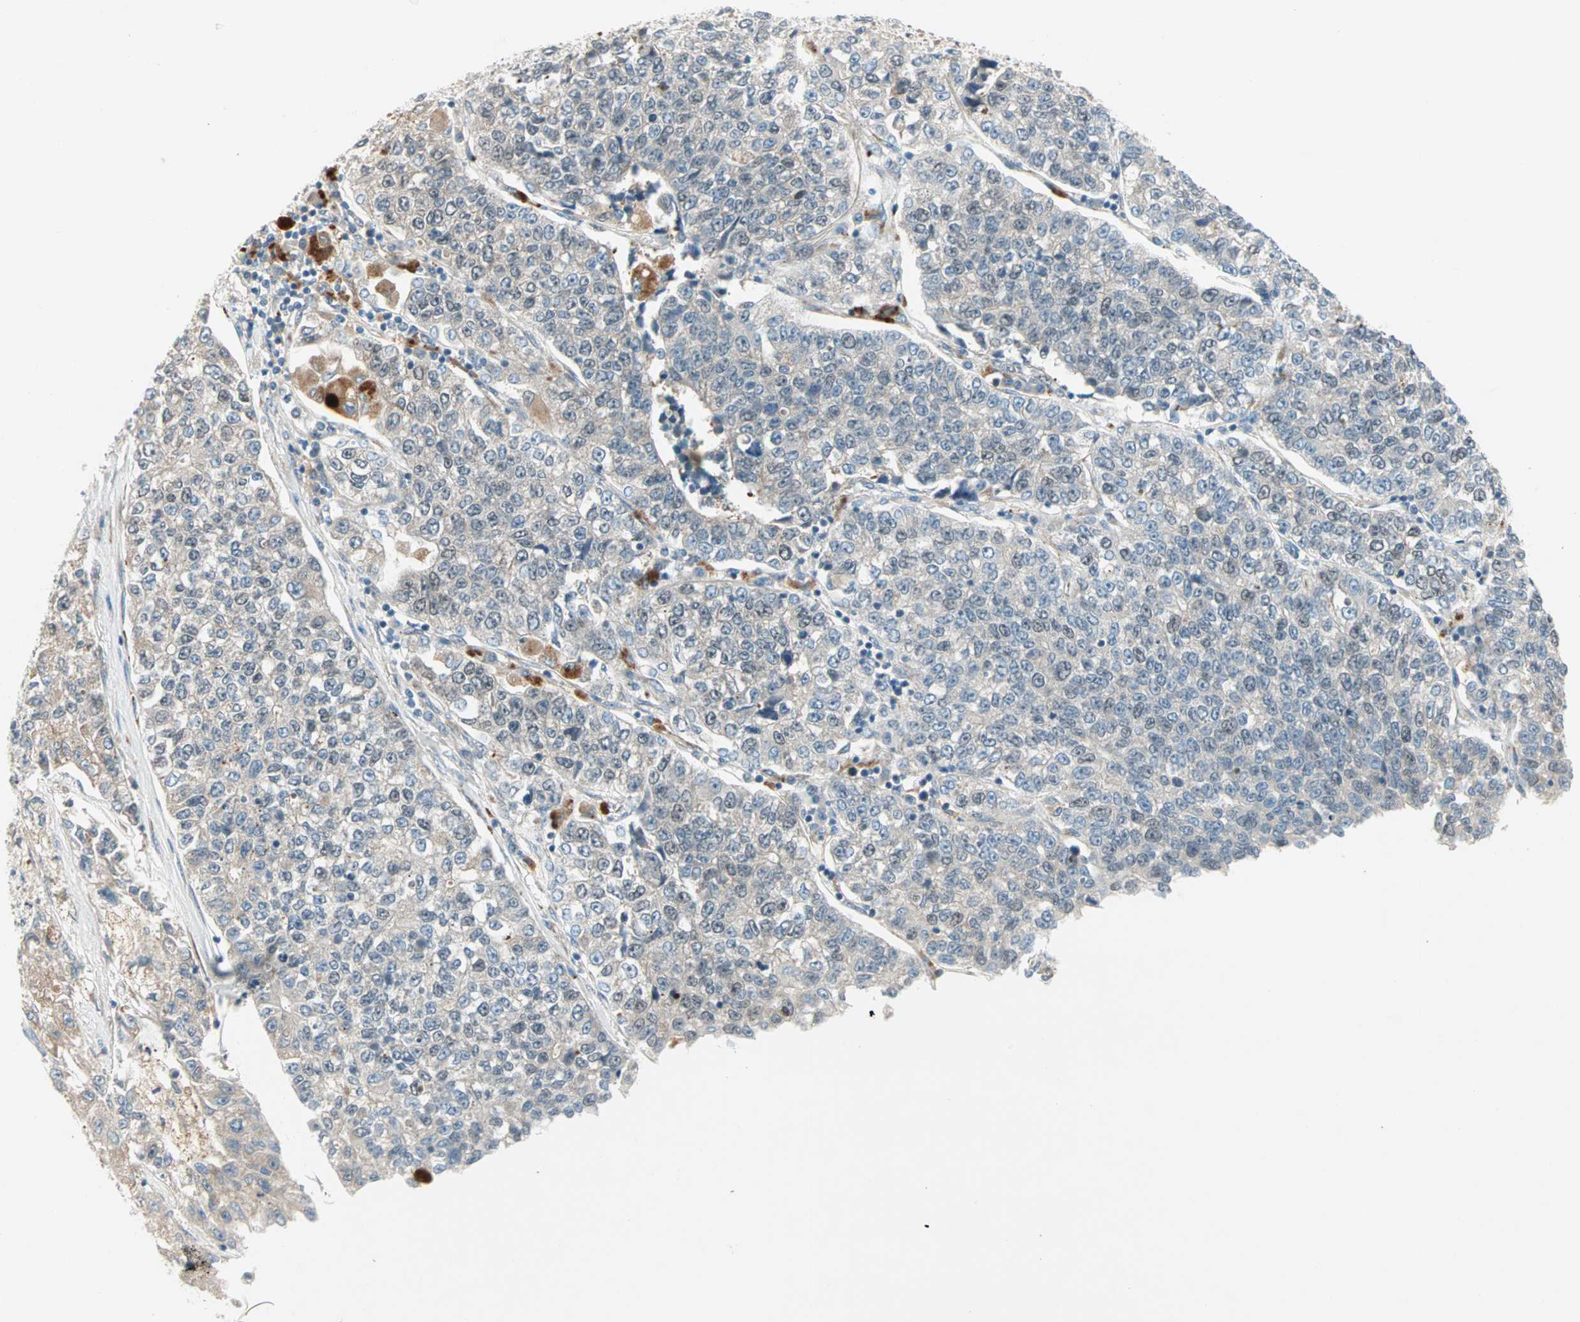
{"staining": {"intensity": "weak", "quantity": ">75%", "location": "cytoplasmic/membranous"}, "tissue": "lung cancer", "cell_type": "Tumor cells", "image_type": "cancer", "snomed": [{"axis": "morphology", "description": "Adenocarcinoma, NOS"}, {"axis": "topography", "description": "Lung"}], "caption": "There is low levels of weak cytoplasmic/membranous positivity in tumor cells of adenocarcinoma (lung), as demonstrated by immunohistochemical staining (brown color).", "gene": "ZNF37A", "patient": {"sex": "male", "age": 49}}